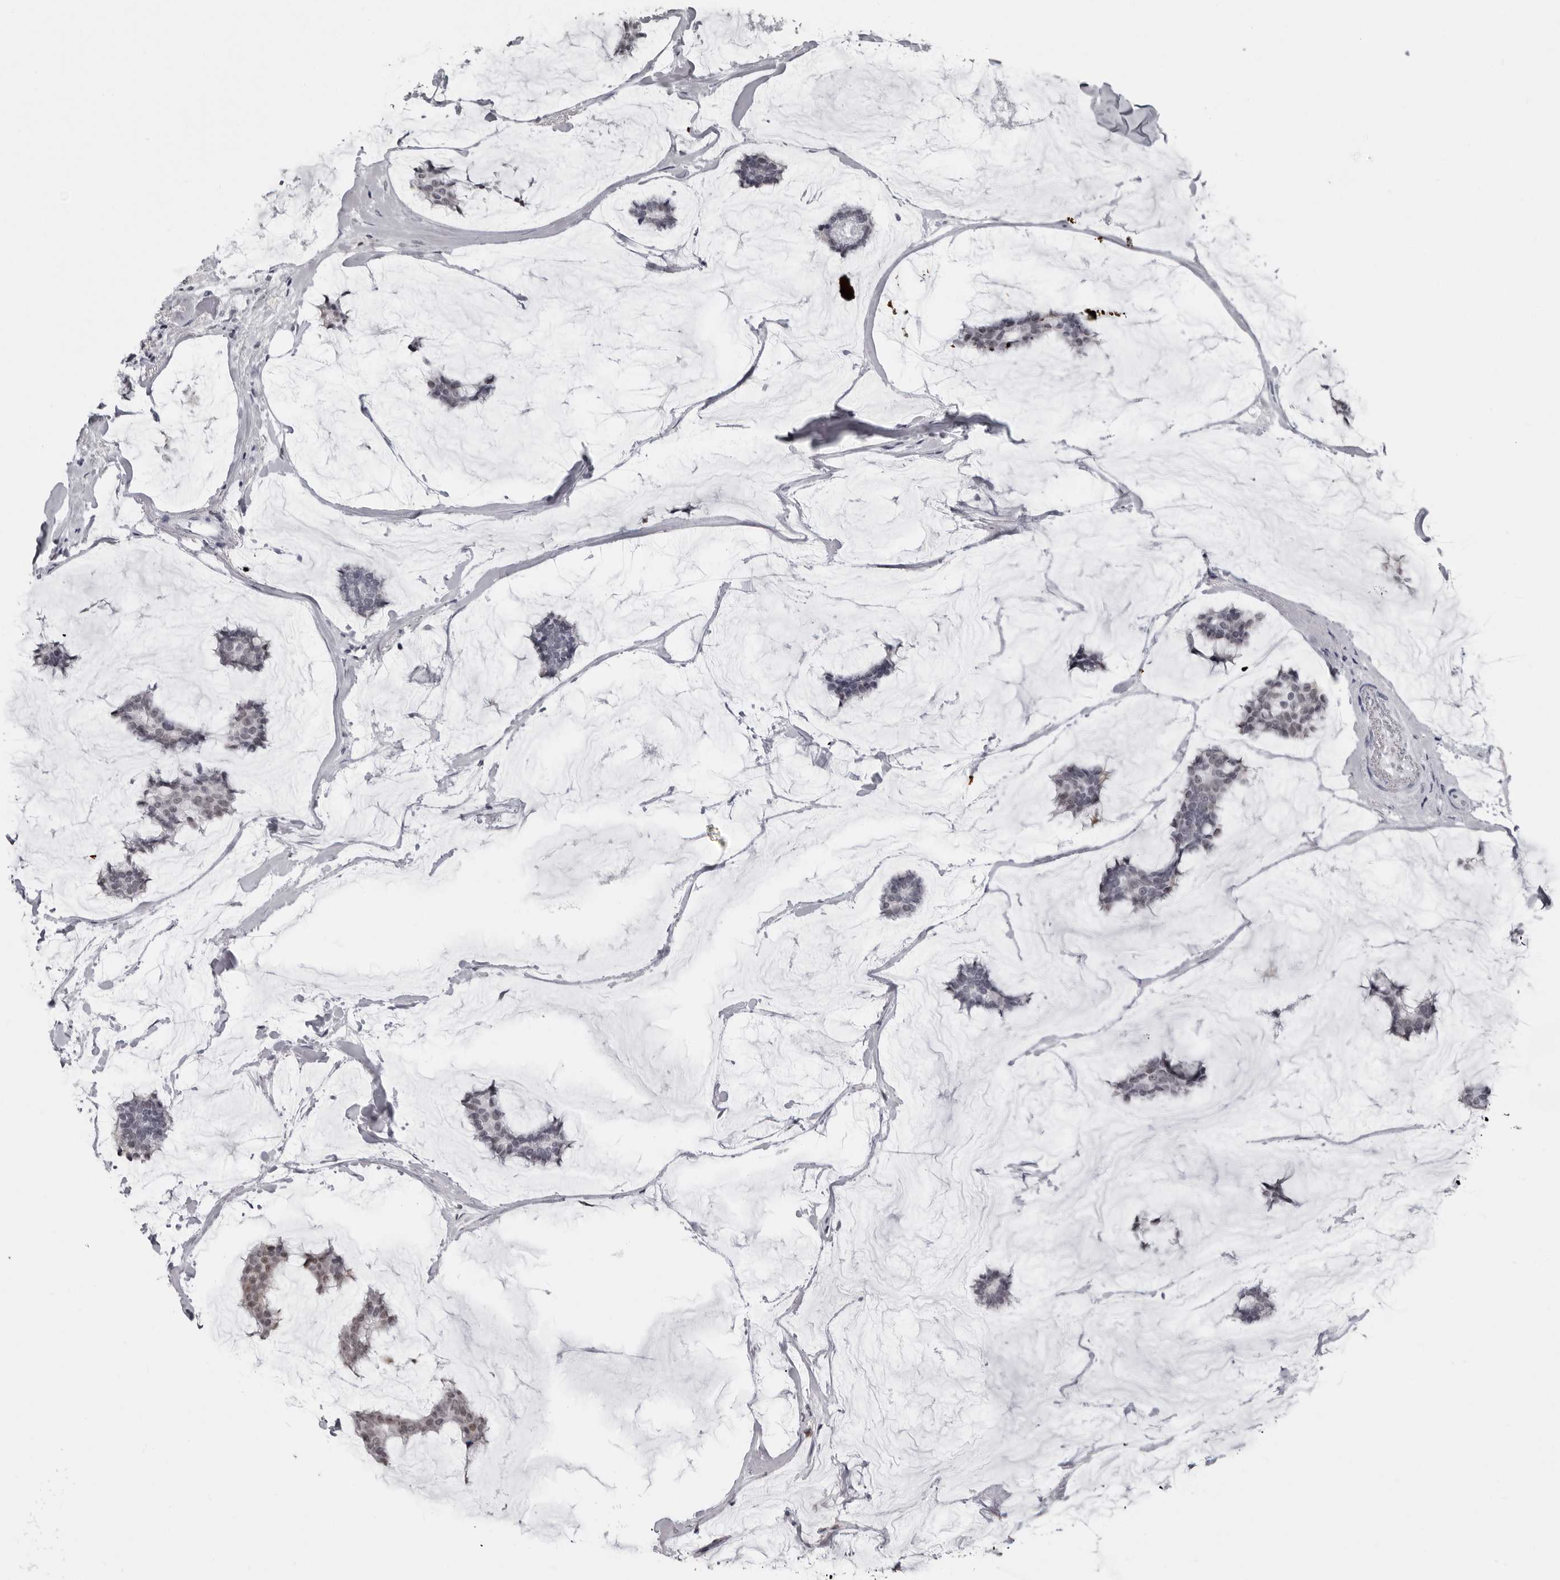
{"staining": {"intensity": "negative", "quantity": "none", "location": "none"}, "tissue": "breast cancer", "cell_type": "Tumor cells", "image_type": "cancer", "snomed": [{"axis": "morphology", "description": "Duct carcinoma"}, {"axis": "topography", "description": "Breast"}], "caption": "The histopathology image reveals no staining of tumor cells in breast cancer.", "gene": "LZIC", "patient": {"sex": "female", "age": 93}}